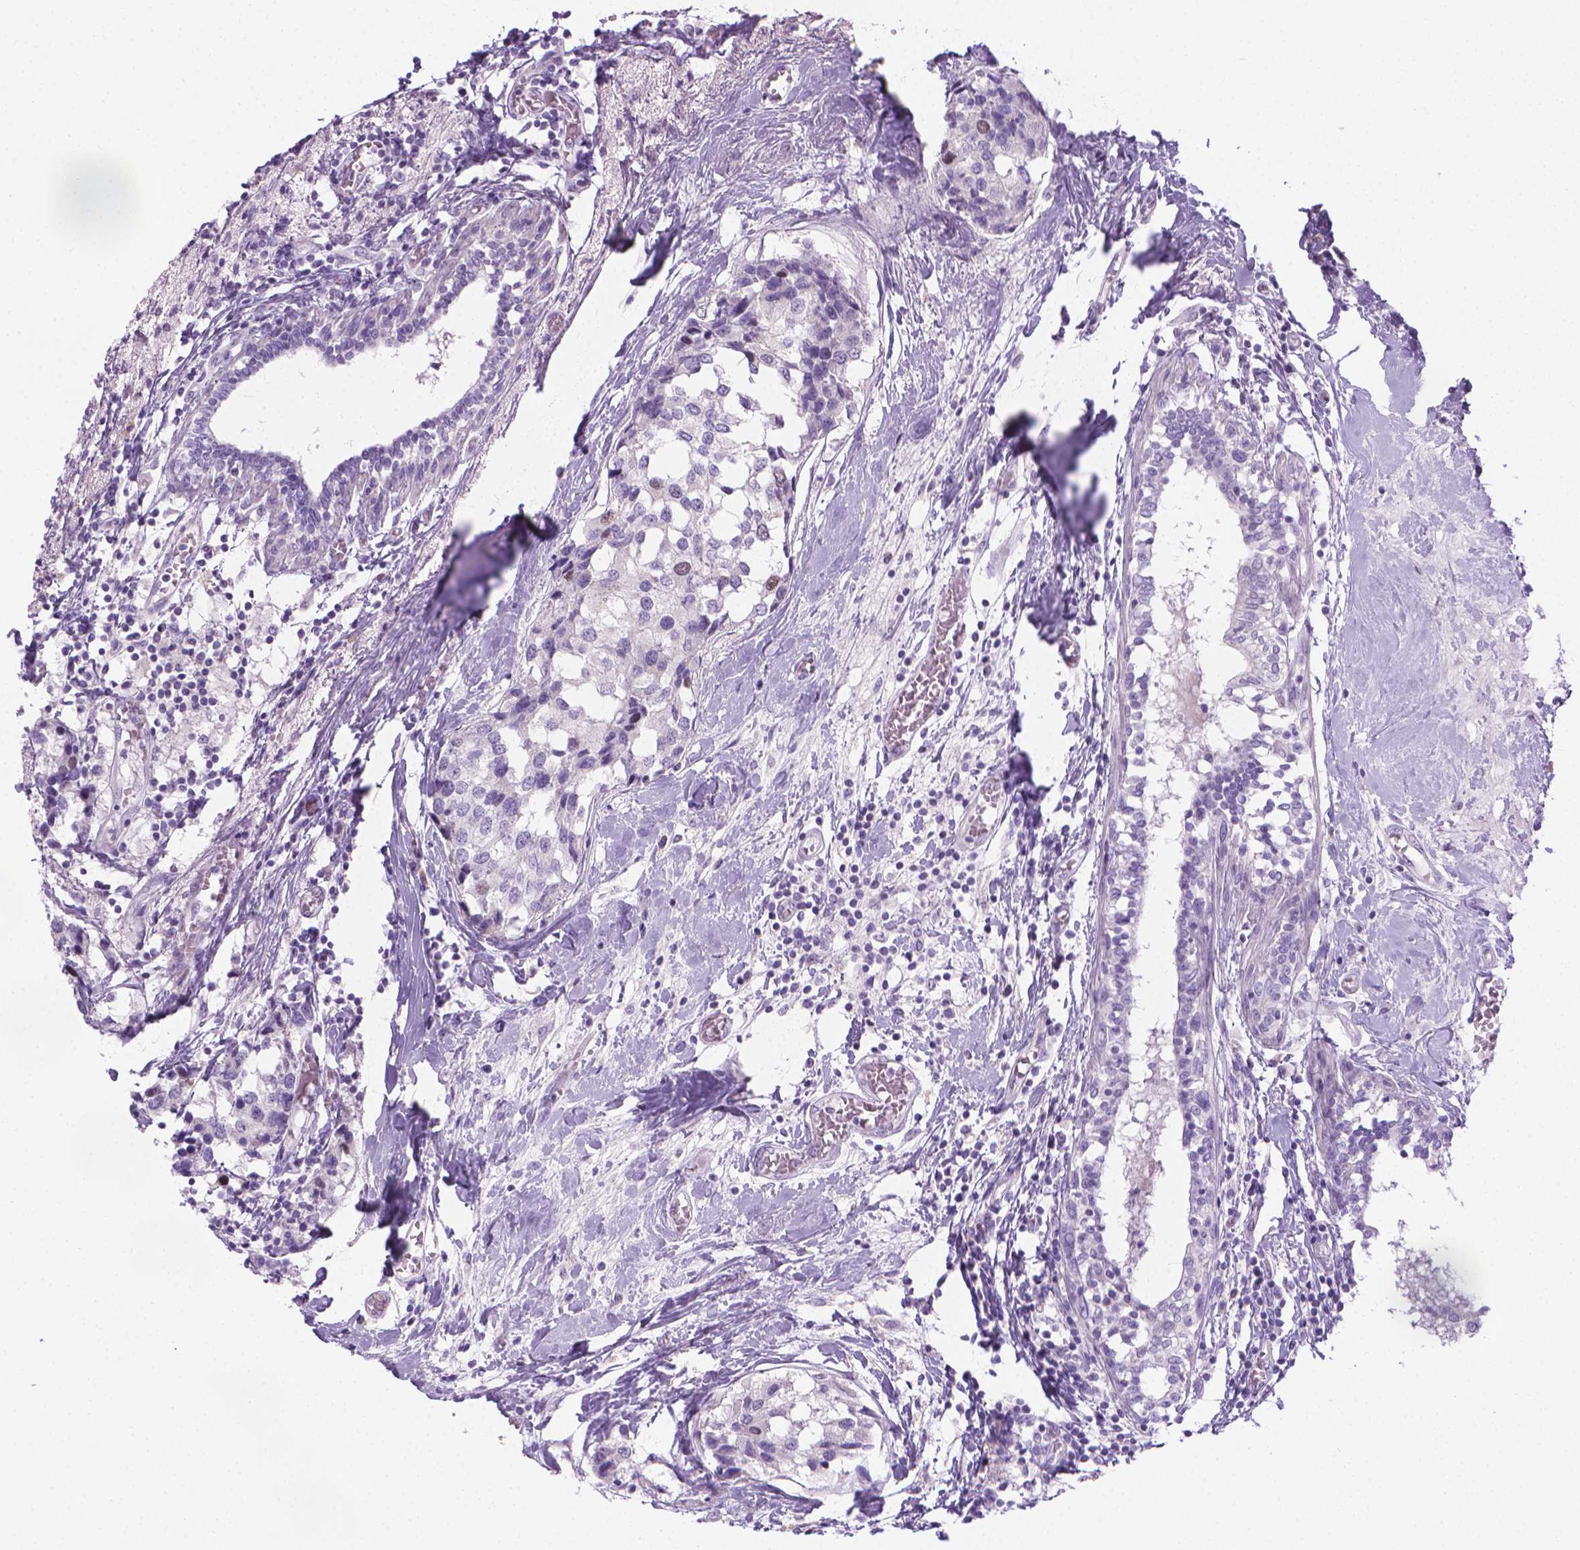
{"staining": {"intensity": "negative", "quantity": "none", "location": "none"}, "tissue": "breast cancer", "cell_type": "Tumor cells", "image_type": "cancer", "snomed": [{"axis": "morphology", "description": "Lobular carcinoma"}, {"axis": "topography", "description": "Breast"}], "caption": "Tumor cells show no significant protein expression in lobular carcinoma (breast).", "gene": "SPAG6", "patient": {"sex": "female", "age": 59}}